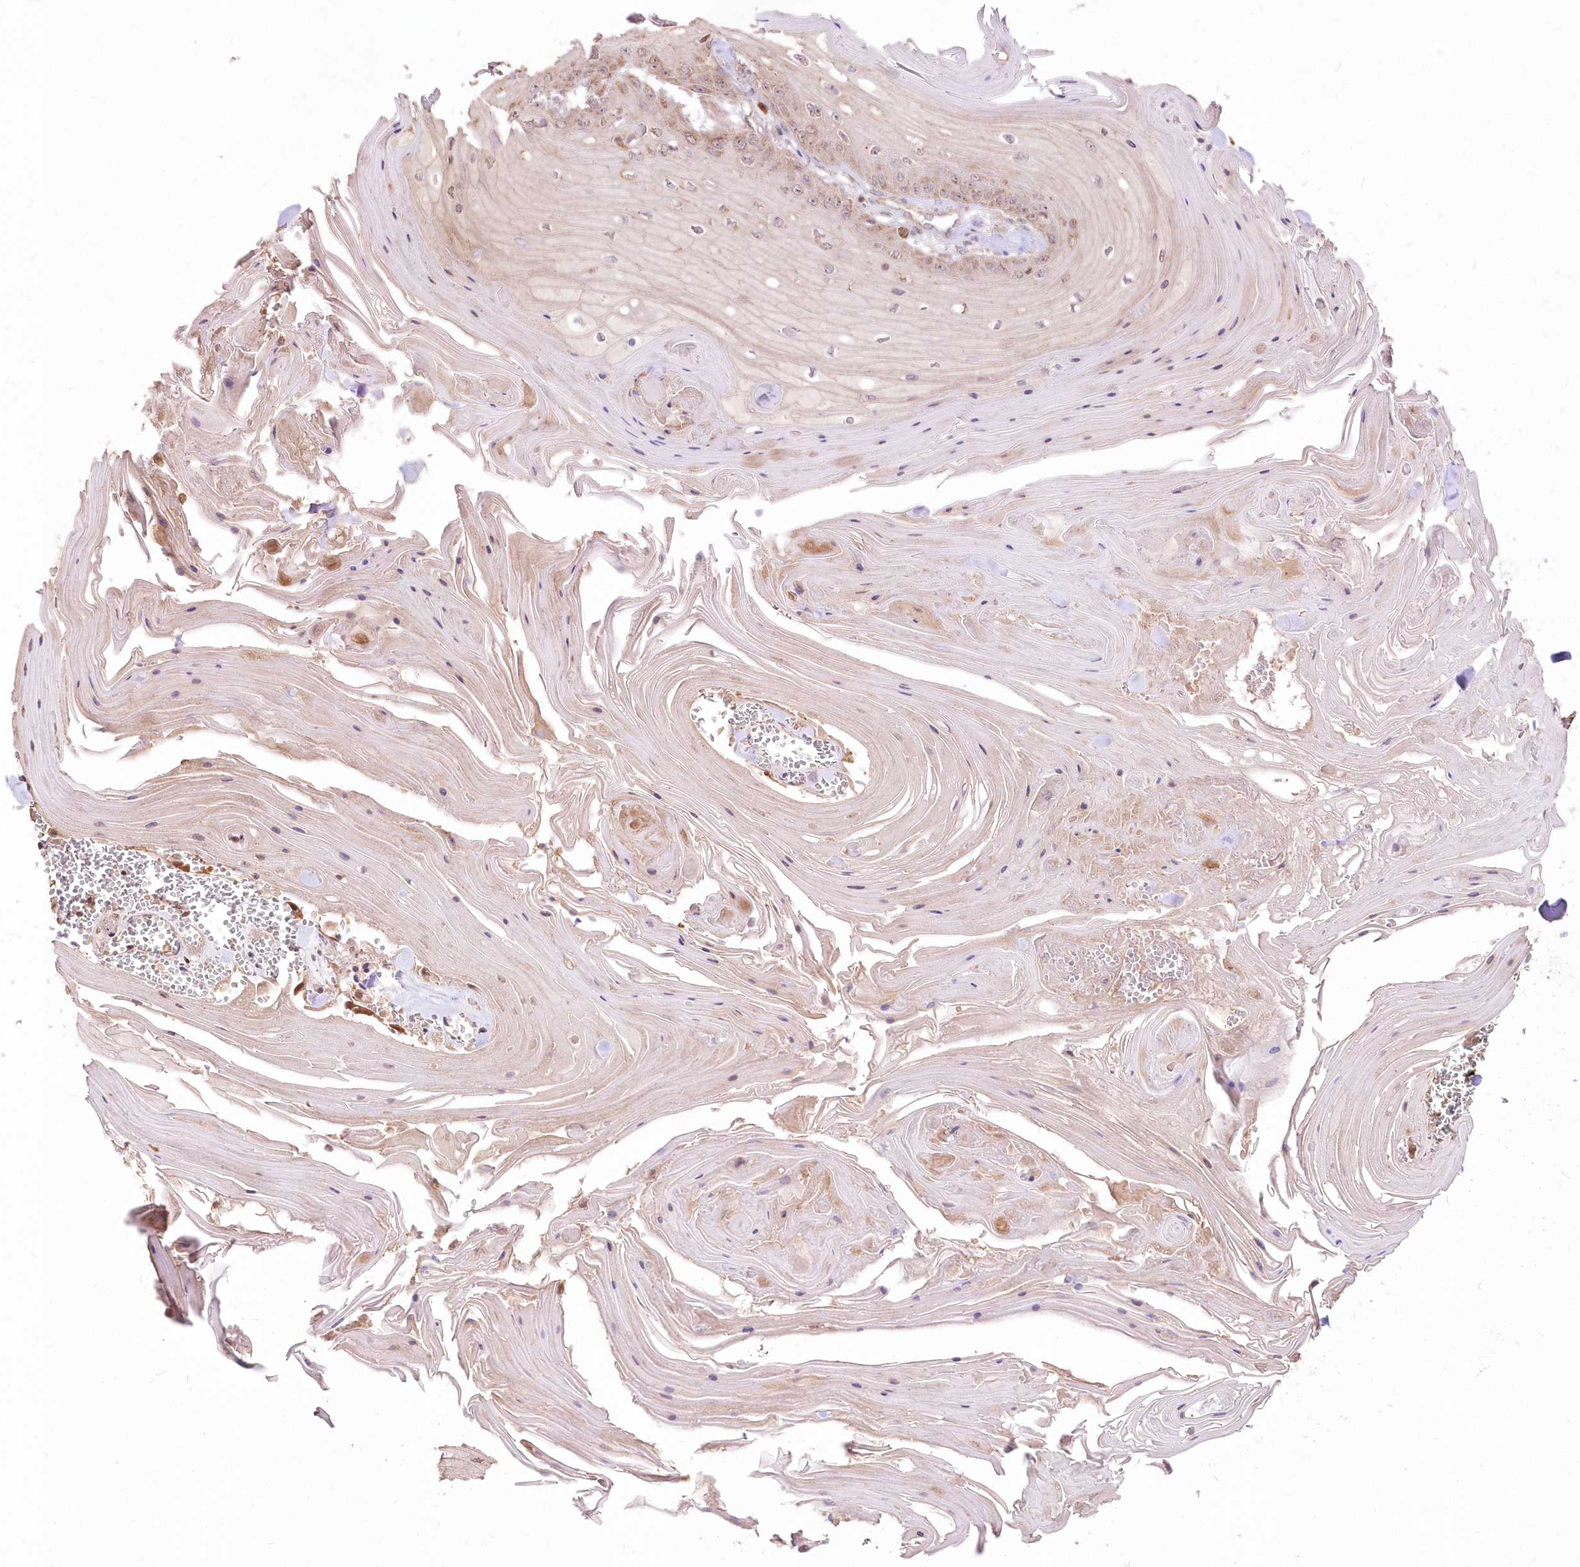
{"staining": {"intensity": "weak", "quantity": ">75%", "location": "cytoplasmic/membranous"}, "tissue": "skin cancer", "cell_type": "Tumor cells", "image_type": "cancer", "snomed": [{"axis": "morphology", "description": "Squamous cell carcinoma, NOS"}, {"axis": "topography", "description": "Skin"}], "caption": "Immunohistochemical staining of squamous cell carcinoma (skin) reveals weak cytoplasmic/membranous protein staining in about >75% of tumor cells. (IHC, brightfield microscopy, high magnification).", "gene": "STK17B", "patient": {"sex": "male", "age": 74}}